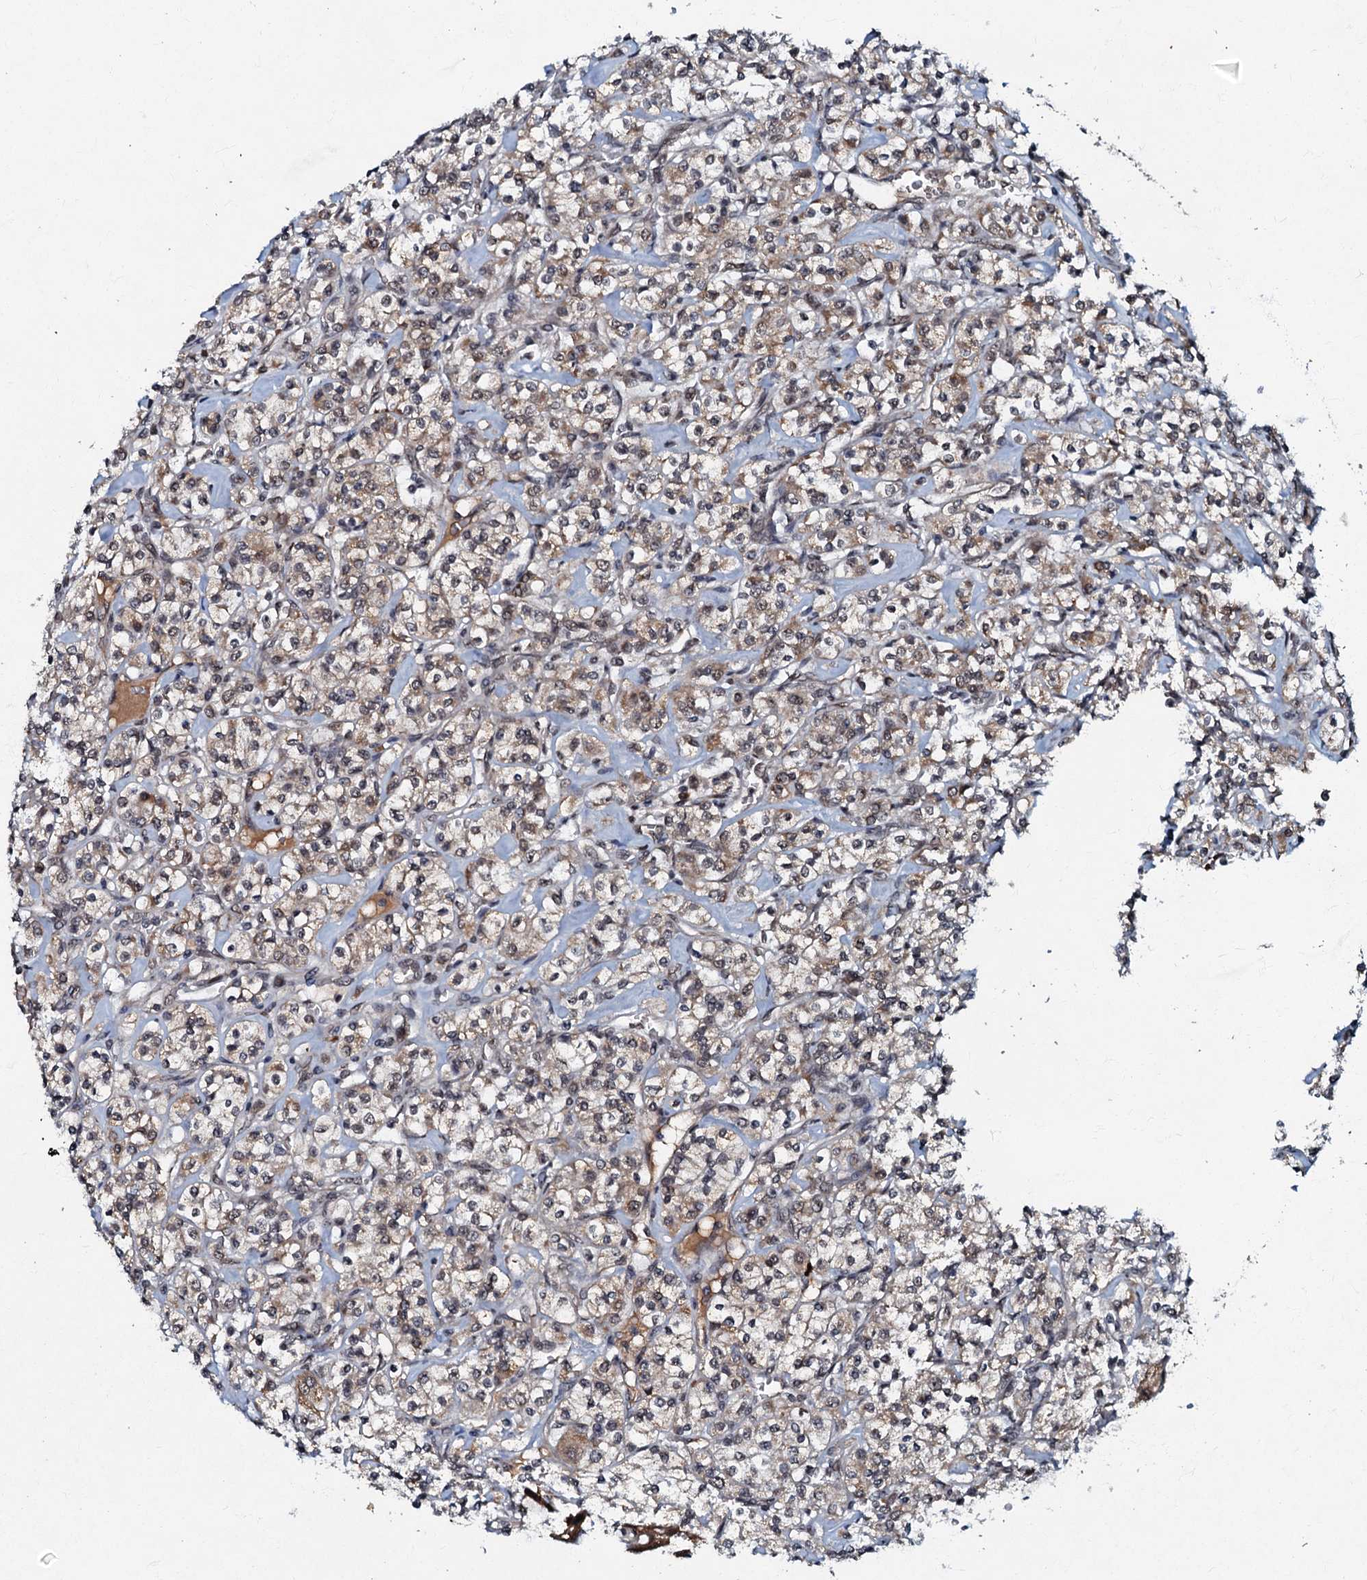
{"staining": {"intensity": "weak", "quantity": ">75%", "location": "cytoplasmic/membranous,nuclear"}, "tissue": "renal cancer", "cell_type": "Tumor cells", "image_type": "cancer", "snomed": [{"axis": "morphology", "description": "Adenocarcinoma, NOS"}, {"axis": "topography", "description": "Kidney"}], "caption": "This is a photomicrograph of IHC staining of renal cancer (adenocarcinoma), which shows weak positivity in the cytoplasmic/membranous and nuclear of tumor cells.", "gene": "C18orf32", "patient": {"sex": "male", "age": 77}}